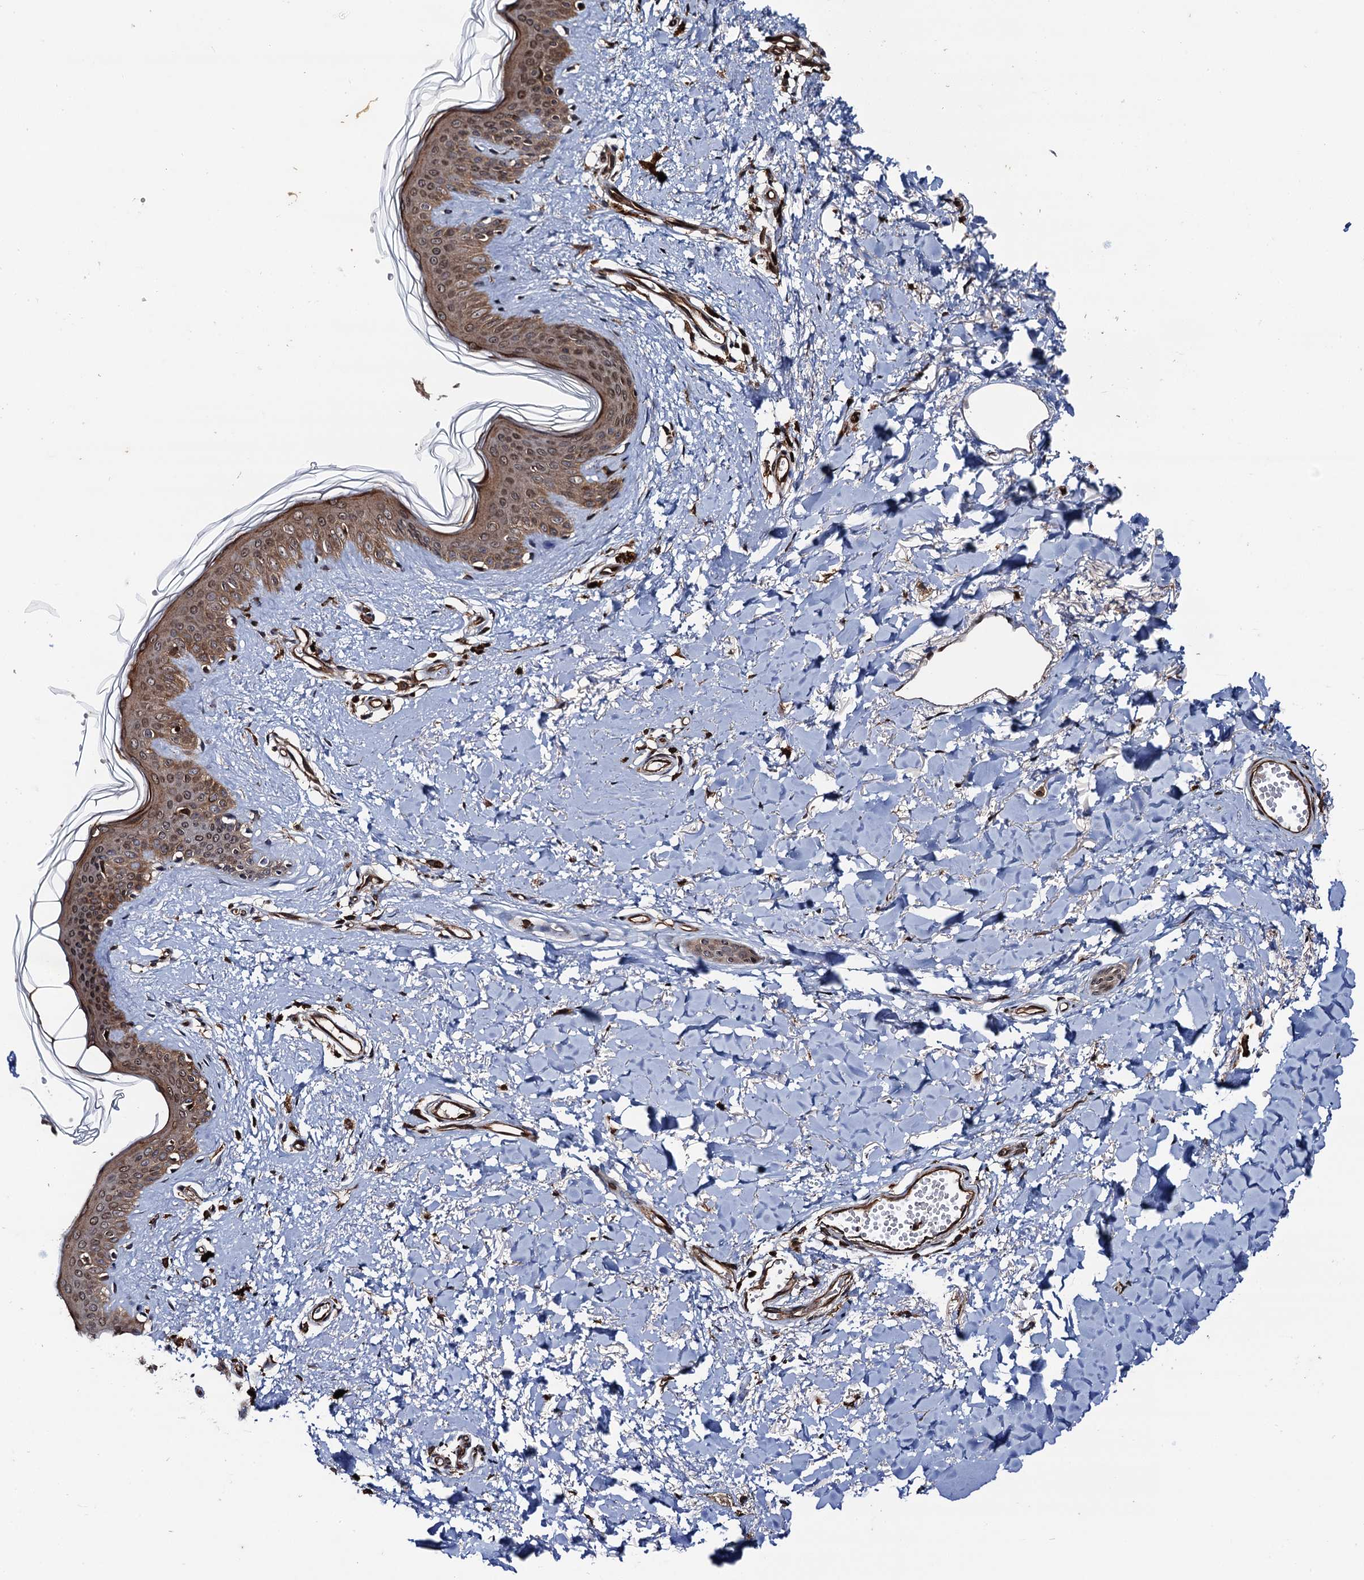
{"staining": {"intensity": "moderate", "quantity": "25%-75%", "location": "cytoplasmic/membranous"}, "tissue": "skin", "cell_type": "Fibroblasts", "image_type": "normal", "snomed": [{"axis": "morphology", "description": "Normal tissue, NOS"}, {"axis": "topography", "description": "Skin"}], "caption": "This micrograph demonstrates IHC staining of normal skin, with medium moderate cytoplasmic/membranous positivity in about 25%-75% of fibroblasts.", "gene": "BORA", "patient": {"sex": "female", "age": 46}}